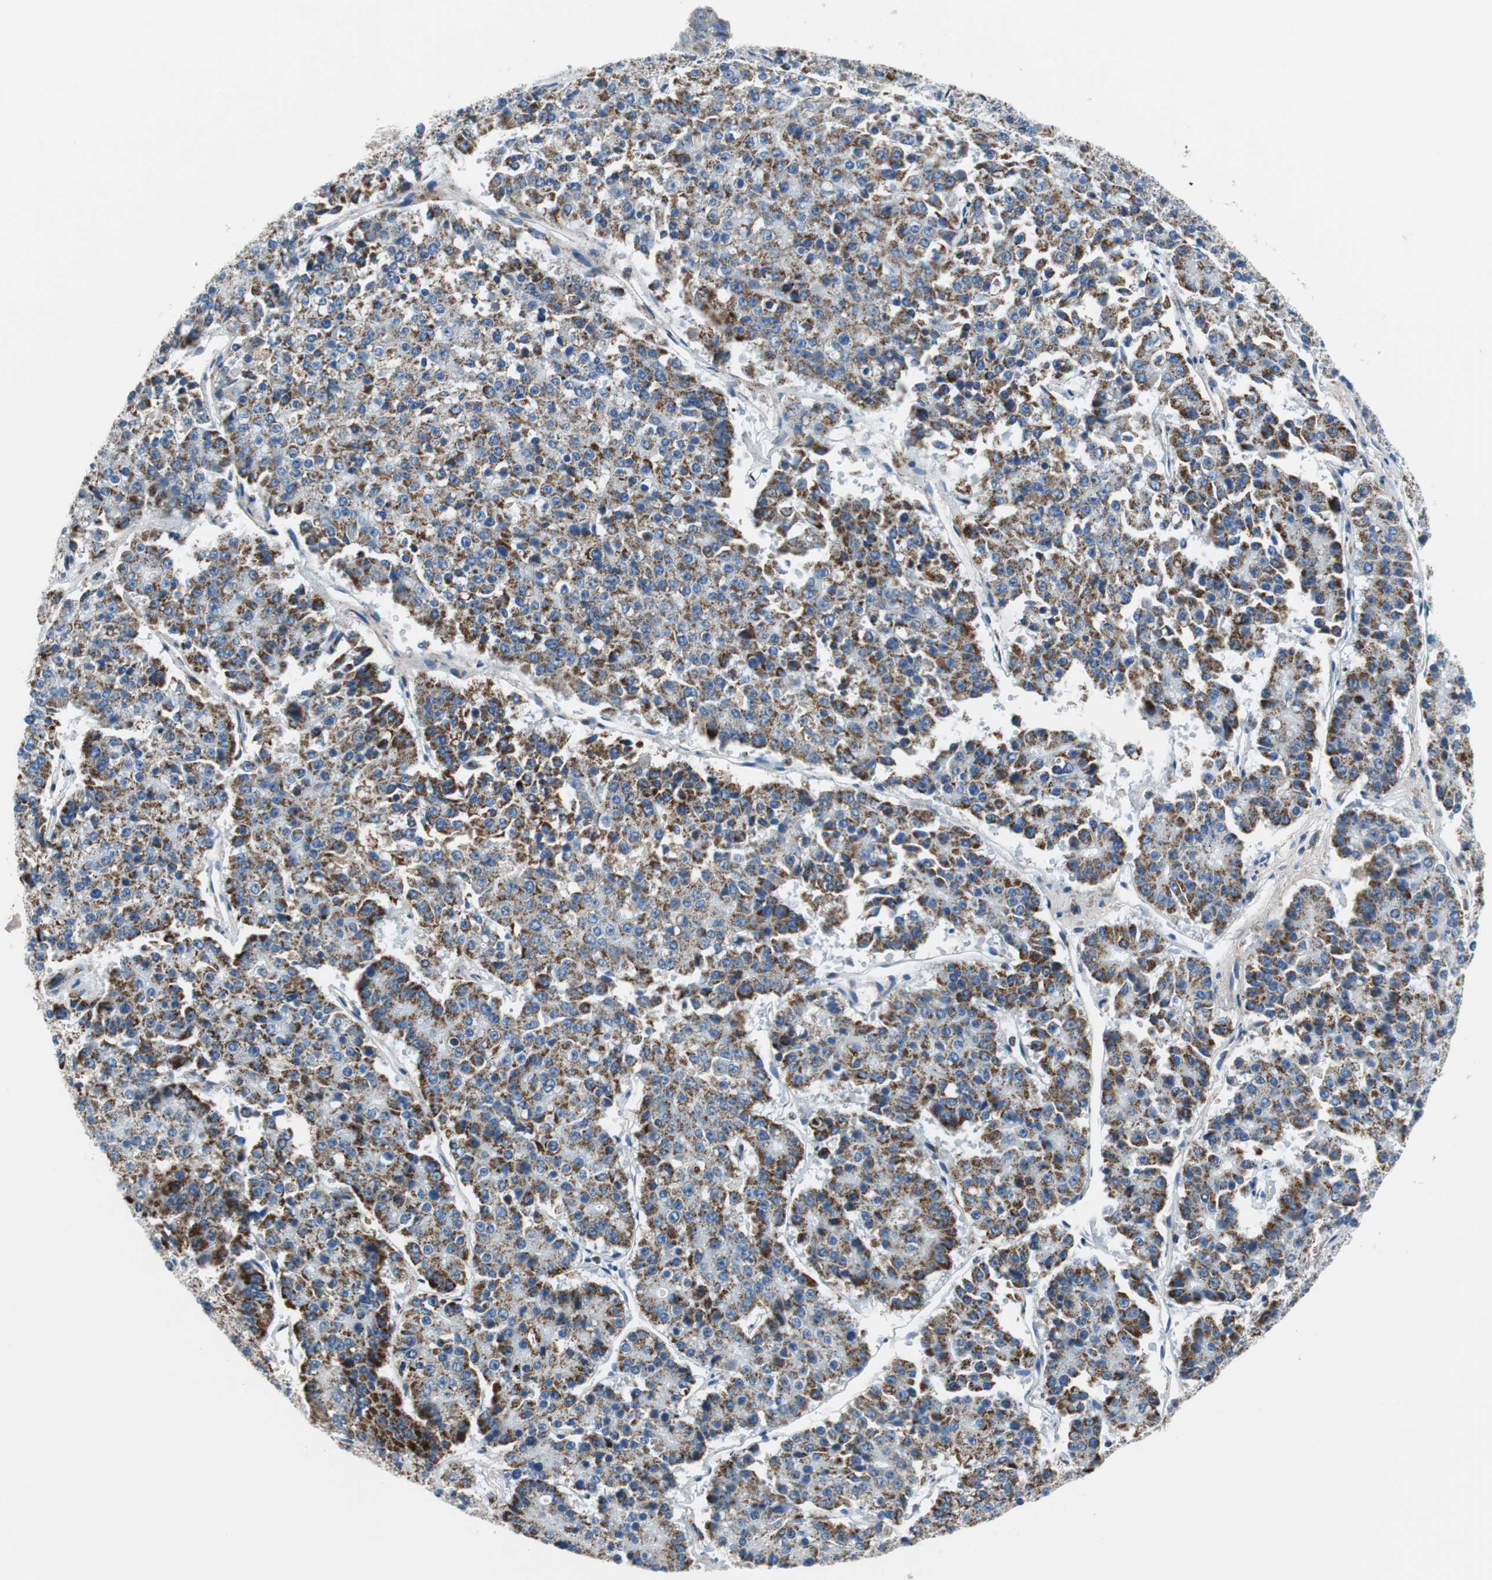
{"staining": {"intensity": "strong", "quantity": ">75%", "location": "cytoplasmic/membranous"}, "tissue": "pancreatic cancer", "cell_type": "Tumor cells", "image_type": "cancer", "snomed": [{"axis": "morphology", "description": "Adenocarcinoma, NOS"}, {"axis": "topography", "description": "Pancreas"}], "caption": "Immunohistochemistry of human pancreatic adenocarcinoma displays high levels of strong cytoplasmic/membranous staining in about >75% of tumor cells.", "gene": "C1QTNF7", "patient": {"sex": "male", "age": 50}}